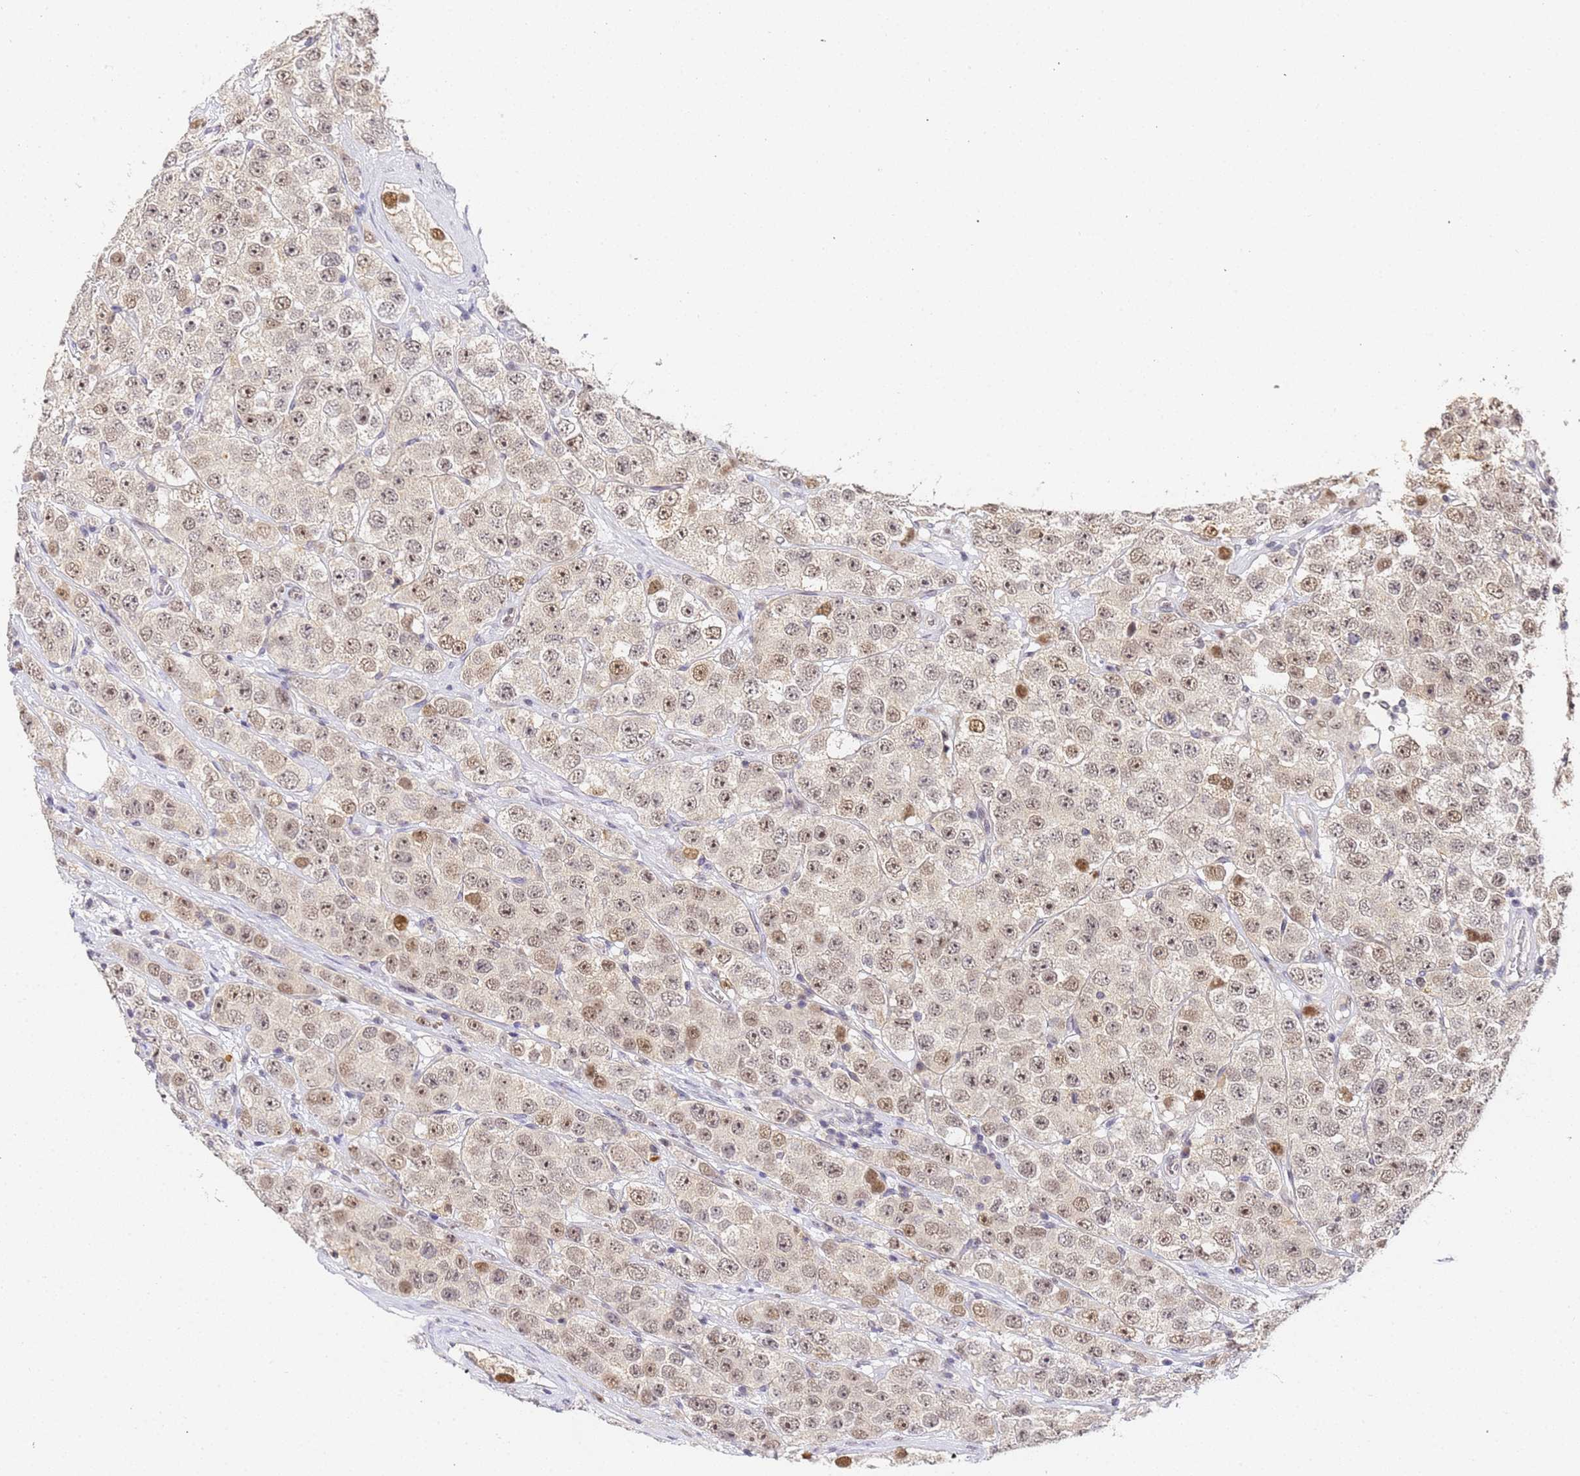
{"staining": {"intensity": "weak", "quantity": ">75%", "location": "nuclear"}, "tissue": "testis cancer", "cell_type": "Tumor cells", "image_type": "cancer", "snomed": [{"axis": "morphology", "description": "Seminoma, NOS"}, {"axis": "topography", "description": "Testis"}], "caption": "Testis cancer (seminoma) stained for a protein (brown) reveals weak nuclear positive staining in approximately >75% of tumor cells.", "gene": "LSM3", "patient": {"sex": "male", "age": 28}}